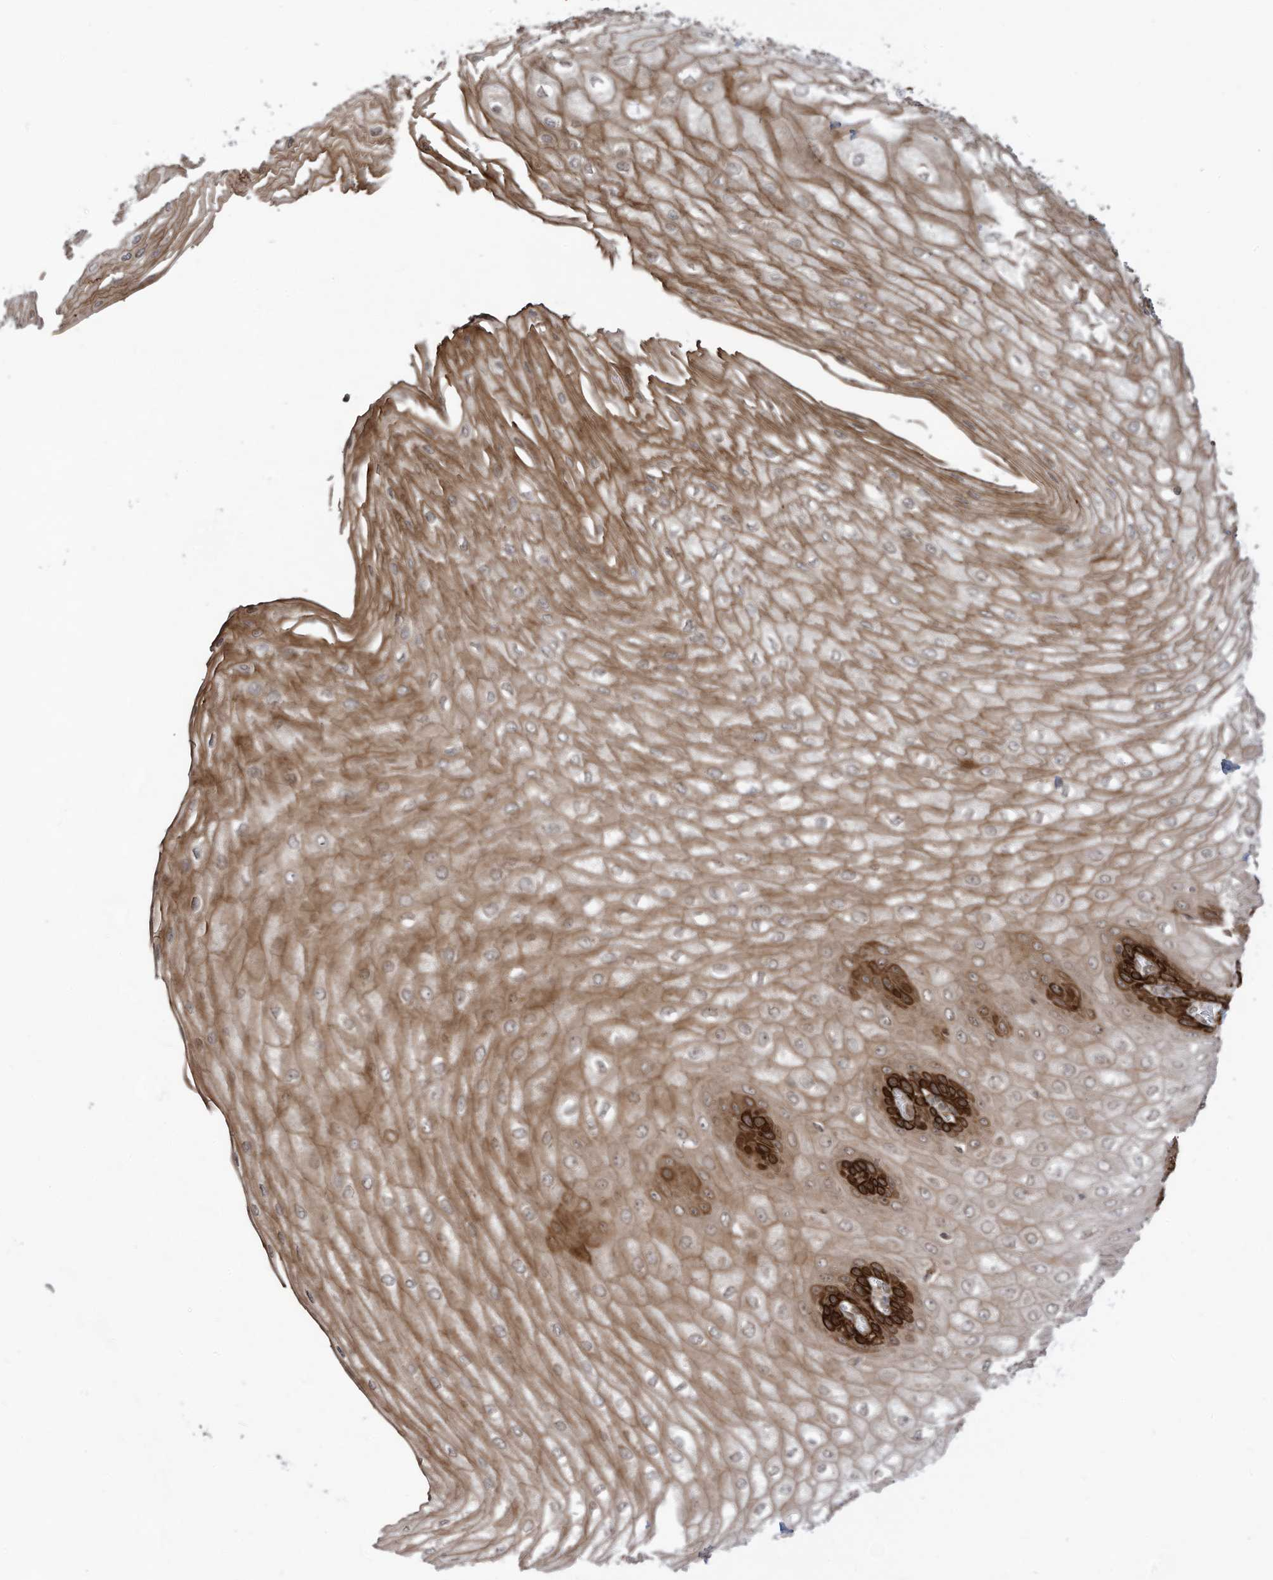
{"staining": {"intensity": "strong", "quantity": ">75%", "location": "cytoplasmic/membranous"}, "tissue": "esophagus", "cell_type": "Squamous epithelial cells", "image_type": "normal", "snomed": [{"axis": "morphology", "description": "Normal tissue, NOS"}, {"axis": "topography", "description": "Esophagus"}], "caption": "This photomicrograph exhibits IHC staining of normal esophagus, with high strong cytoplasmic/membranous expression in approximately >75% of squamous epithelial cells.", "gene": "TRIM67", "patient": {"sex": "male", "age": 60}}